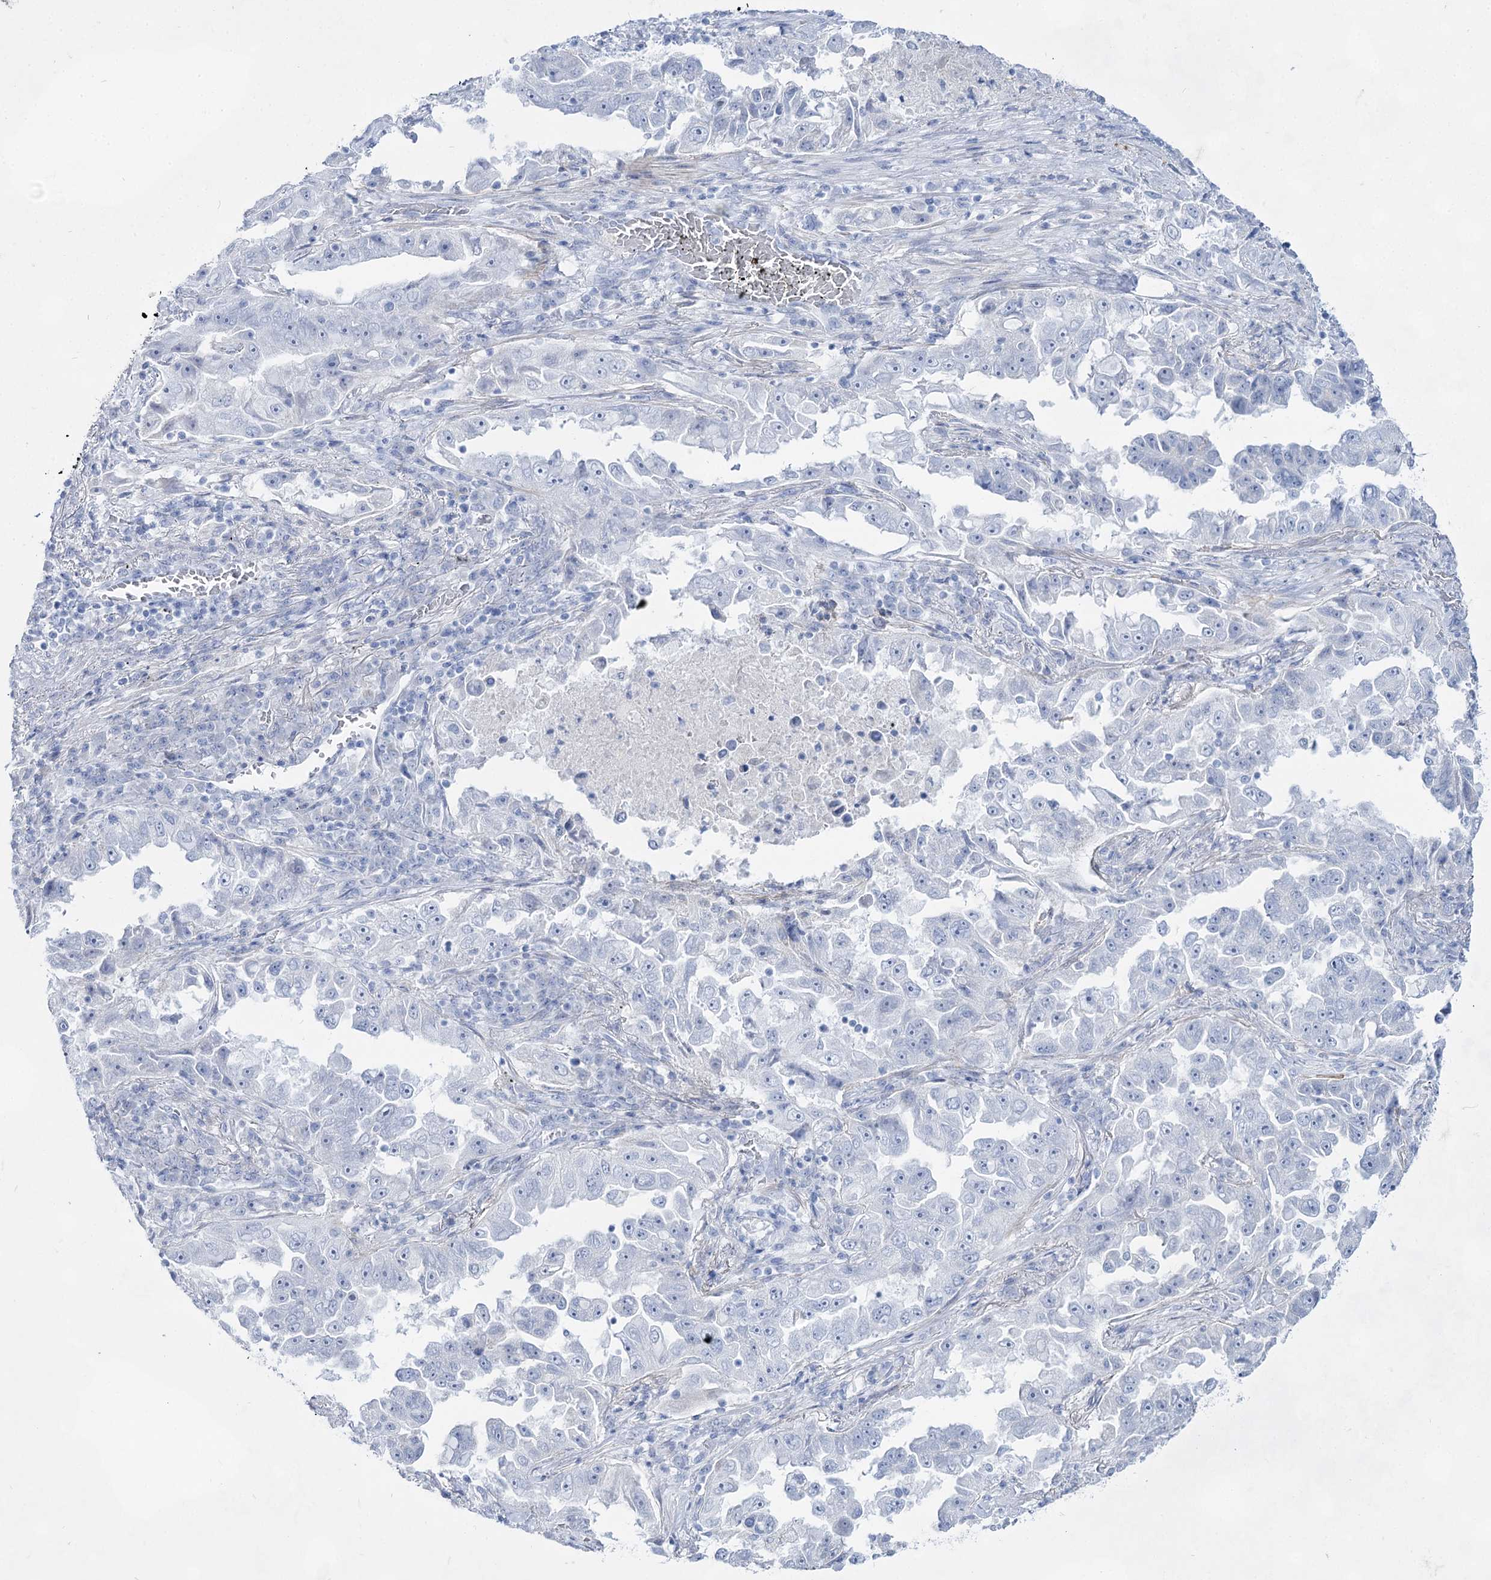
{"staining": {"intensity": "negative", "quantity": "none", "location": "none"}, "tissue": "lung cancer", "cell_type": "Tumor cells", "image_type": "cancer", "snomed": [{"axis": "morphology", "description": "Adenocarcinoma, NOS"}, {"axis": "topography", "description": "Lung"}], "caption": "IHC of human lung cancer (adenocarcinoma) shows no expression in tumor cells.", "gene": "ACRV1", "patient": {"sex": "female", "age": 51}}